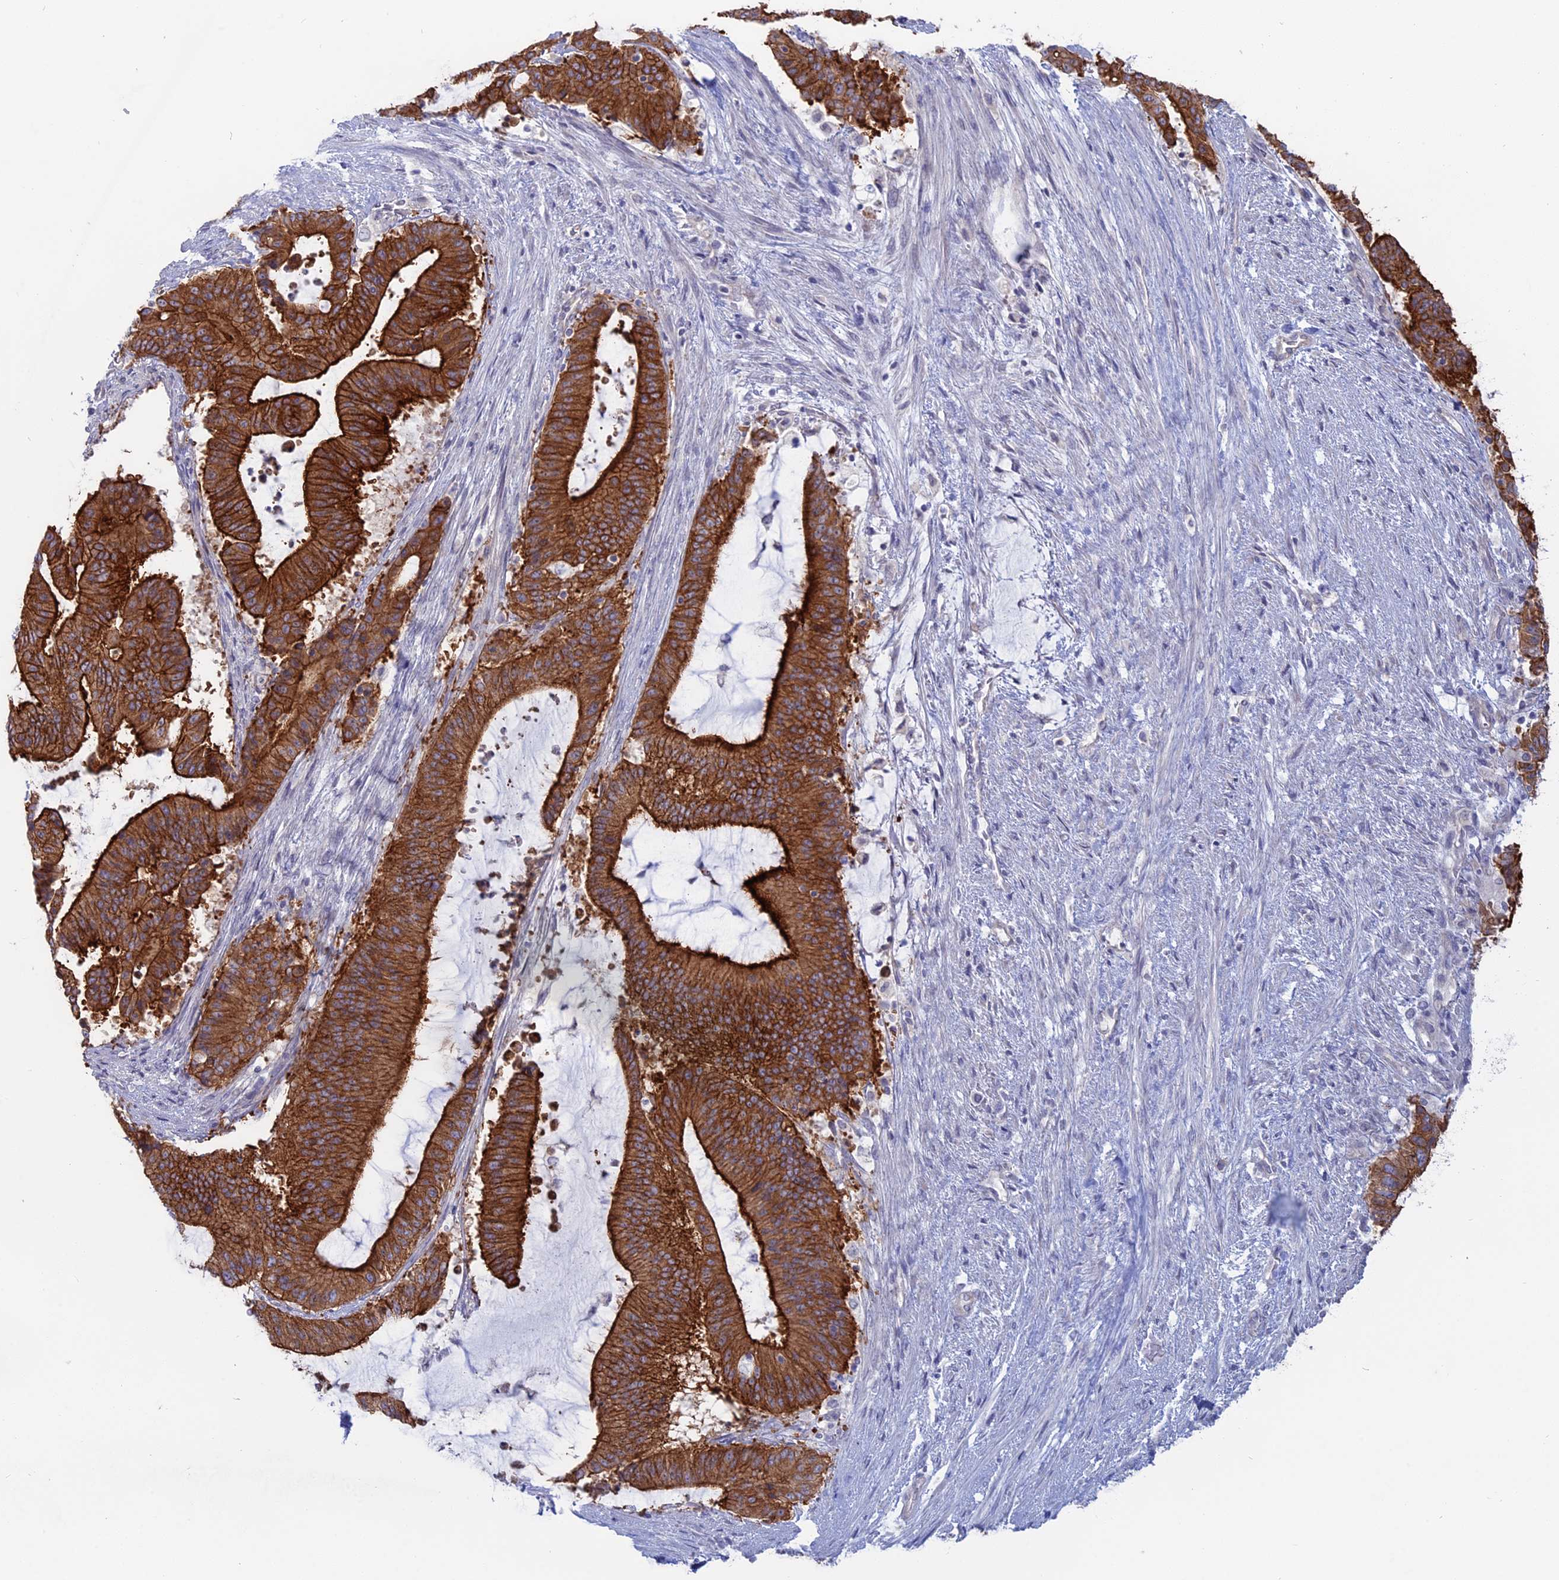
{"staining": {"intensity": "strong", "quantity": ">75%", "location": "cytoplasmic/membranous"}, "tissue": "liver cancer", "cell_type": "Tumor cells", "image_type": "cancer", "snomed": [{"axis": "morphology", "description": "Normal tissue, NOS"}, {"axis": "morphology", "description": "Cholangiocarcinoma"}, {"axis": "topography", "description": "Liver"}, {"axis": "topography", "description": "Peripheral nerve tissue"}], "caption": "Immunohistochemistry staining of liver cancer, which displays high levels of strong cytoplasmic/membranous staining in about >75% of tumor cells indicating strong cytoplasmic/membranous protein staining. The staining was performed using DAB (brown) for protein detection and nuclei were counterstained in hematoxylin (blue).", "gene": "MYO5B", "patient": {"sex": "female", "age": 73}}